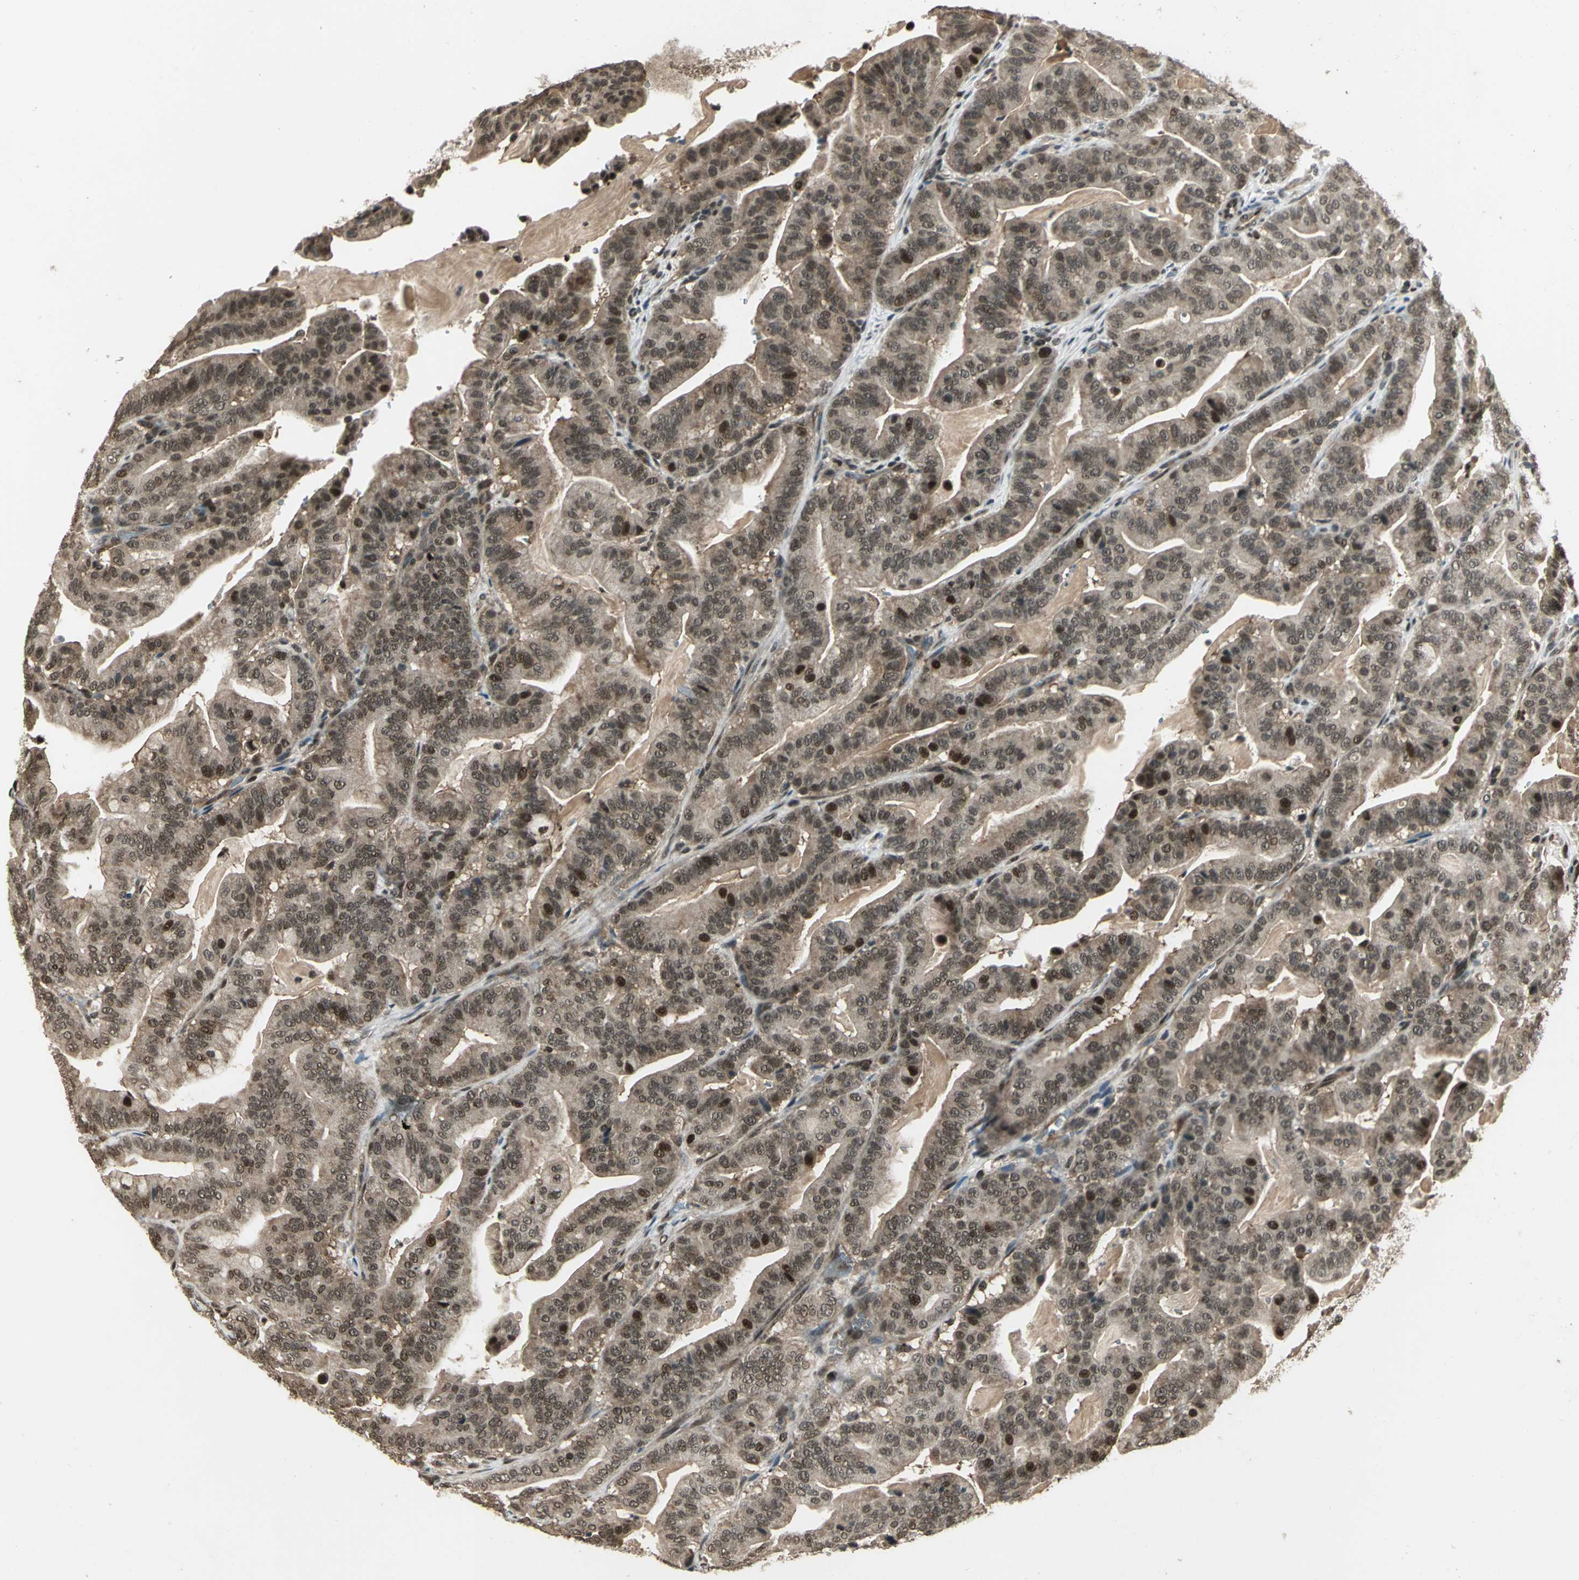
{"staining": {"intensity": "weak", "quantity": ">75%", "location": "cytoplasmic/membranous,nuclear"}, "tissue": "pancreatic cancer", "cell_type": "Tumor cells", "image_type": "cancer", "snomed": [{"axis": "morphology", "description": "Adenocarcinoma, NOS"}, {"axis": "topography", "description": "Pancreas"}], "caption": "Tumor cells display weak cytoplasmic/membranous and nuclear expression in approximately >75% of cells in pancreatic cancer.", "gene": "PSMC3", "patient": {"sex": "male", "age": 63}}